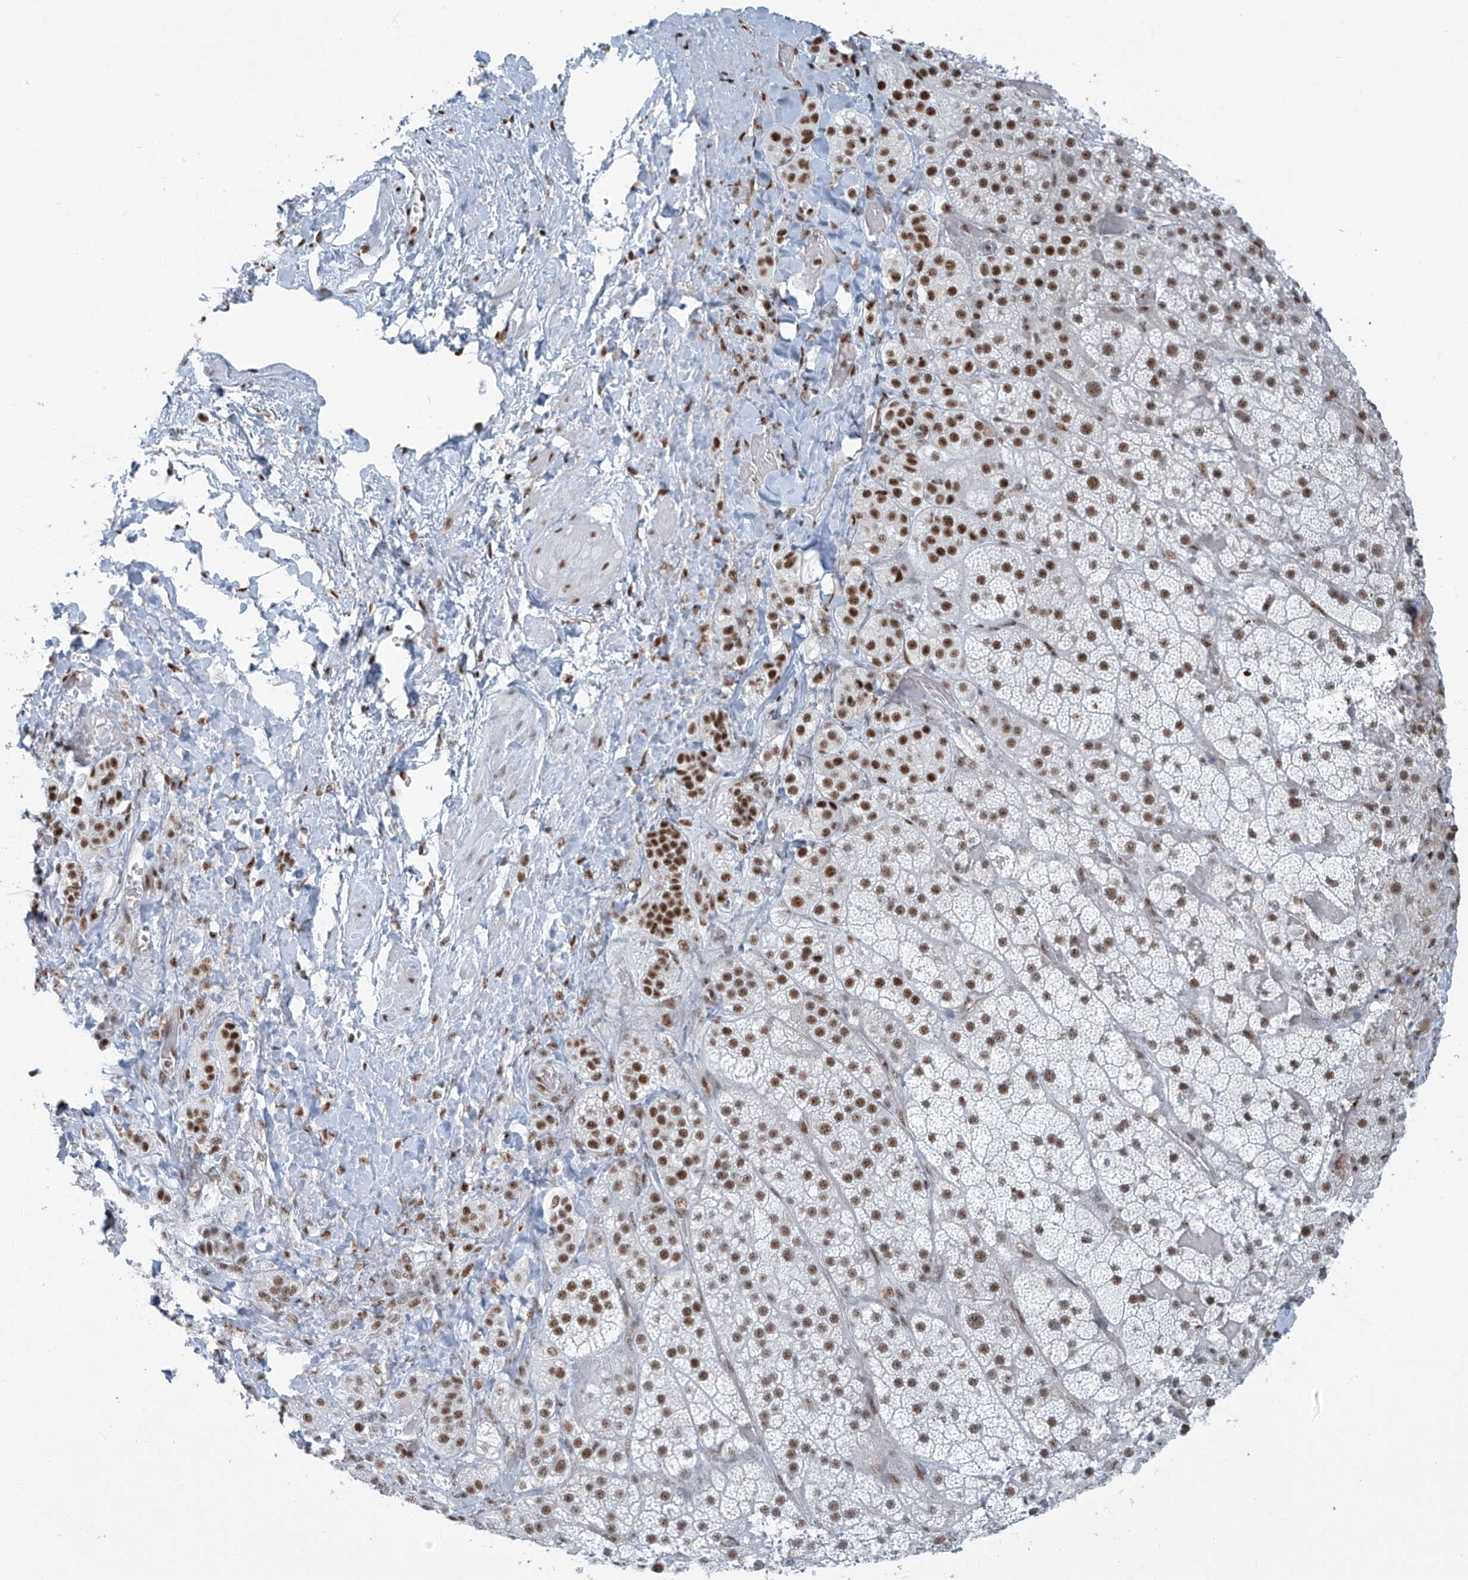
{"staining": {"intensity": "strong", "quantity": ">75%", "location": "nuclear"}, "tissue": "adrenal gland", "cell_type": "Glandular cells", "image_type": "normal", "snomed": [{"axis": "morphology", "description": "Normal tissue, NOS"}, {"axis": "topography", "description": "Adrenal gland"}], "caption": "Protein positivity by IHC reveals strong nuclear expression in about >75% of glandular cells in unremarkable adrenal gland.", "gene": "ENSG00000257390", "patient": {"sex": "male", "age": 57}}